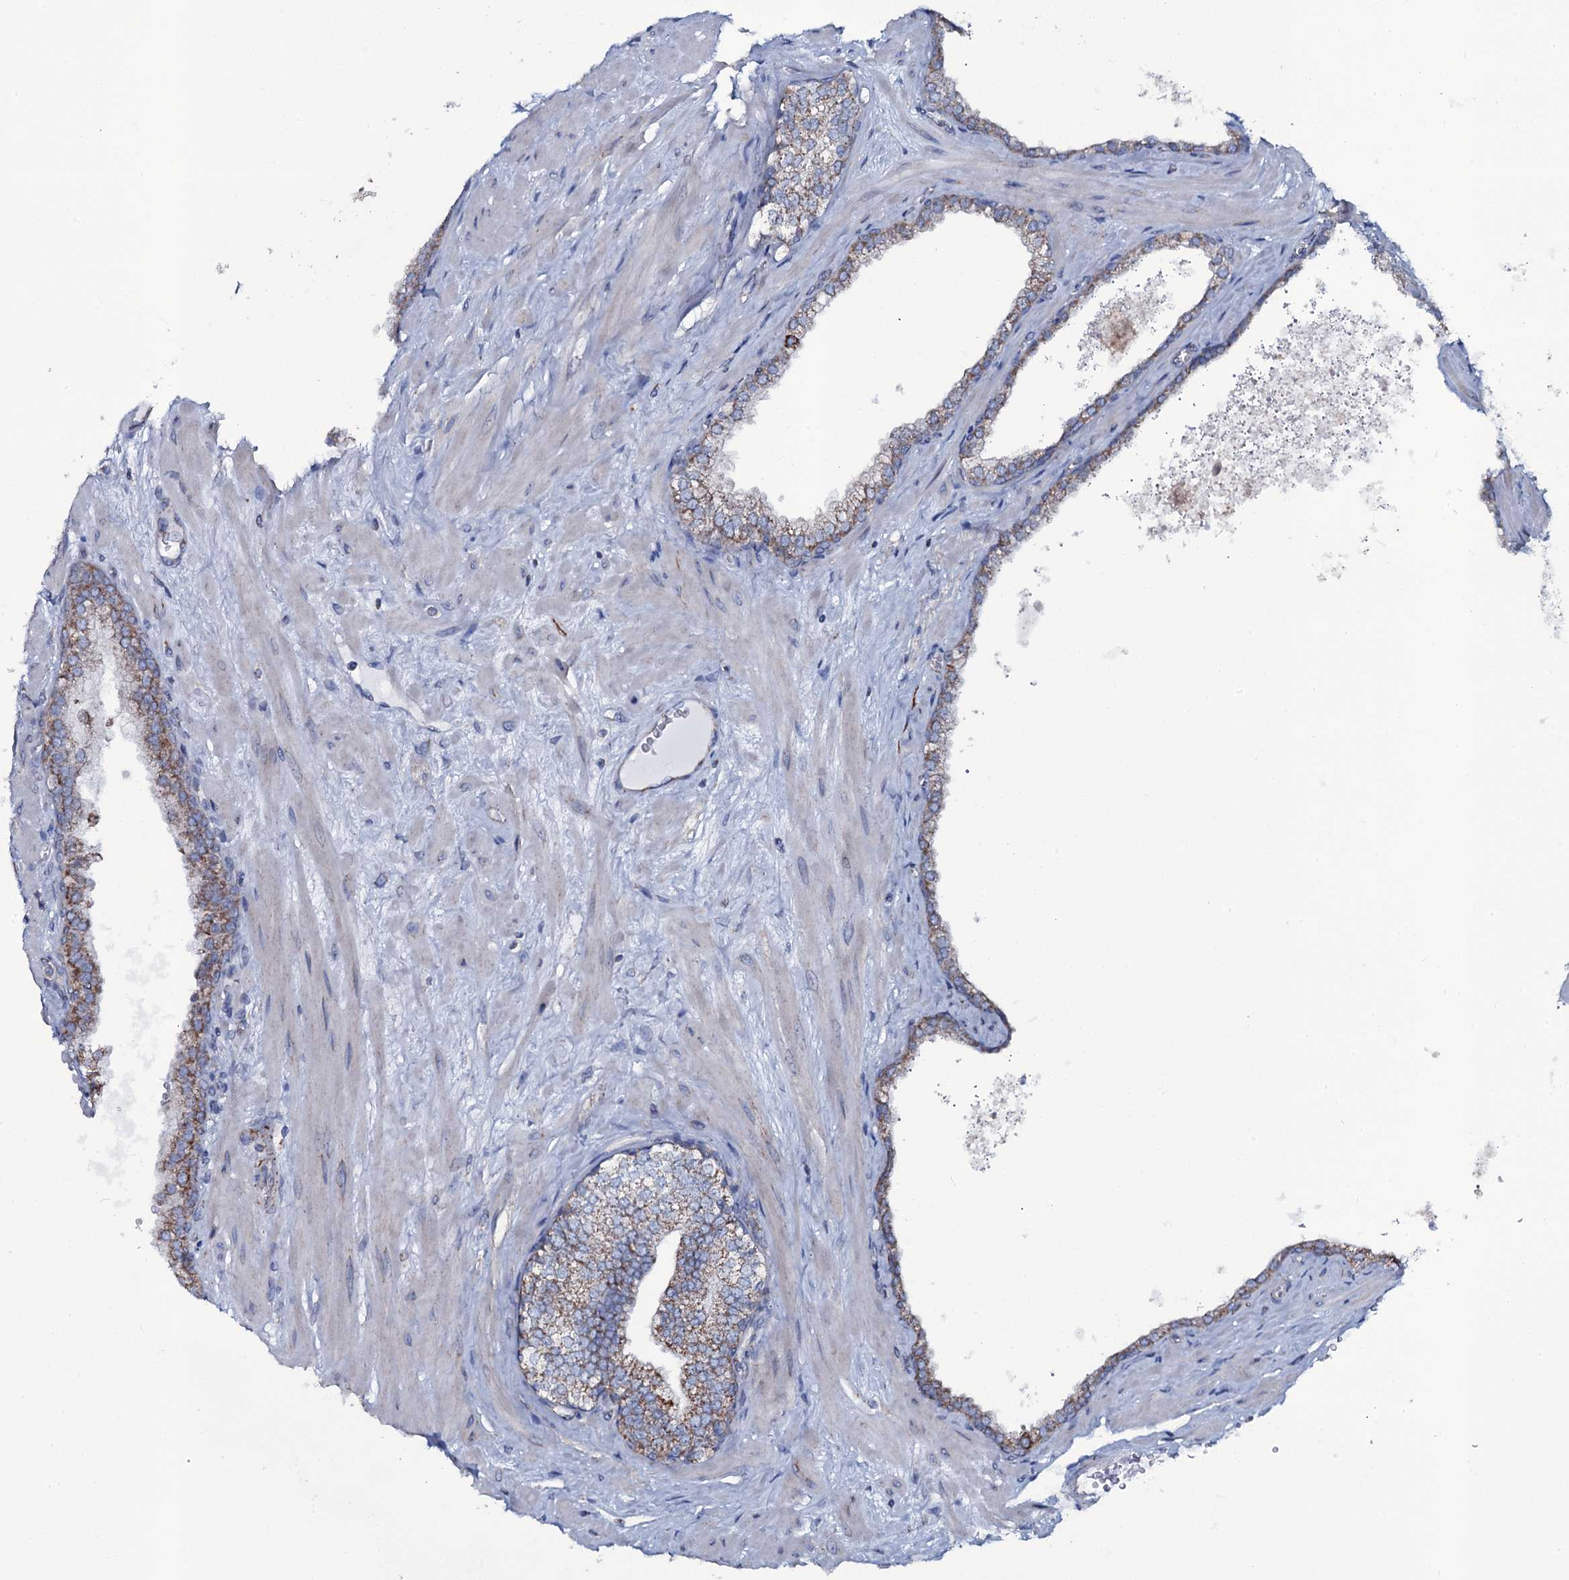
{"staining": {"intensity": "strong", "quantity": "25%-75%", "location": "cytoplasmic/membranous"}, "tissue": "prostate", "cell_type": "Glandular cells", "image_type": "normal", "snomed": [{"axis": "morphology", "description": "Normal tissue, NOS"}, {"axis": "topography", "description": "Prostate"}], "caption": "Unremarkable prostate displays strong cytoplasmic/membranous staining in about 25%-75% of glandular cells, visualized by immunohistochemistry.", "gene": "MRPS35", "patient": {"sex": "male", "age": 60}}